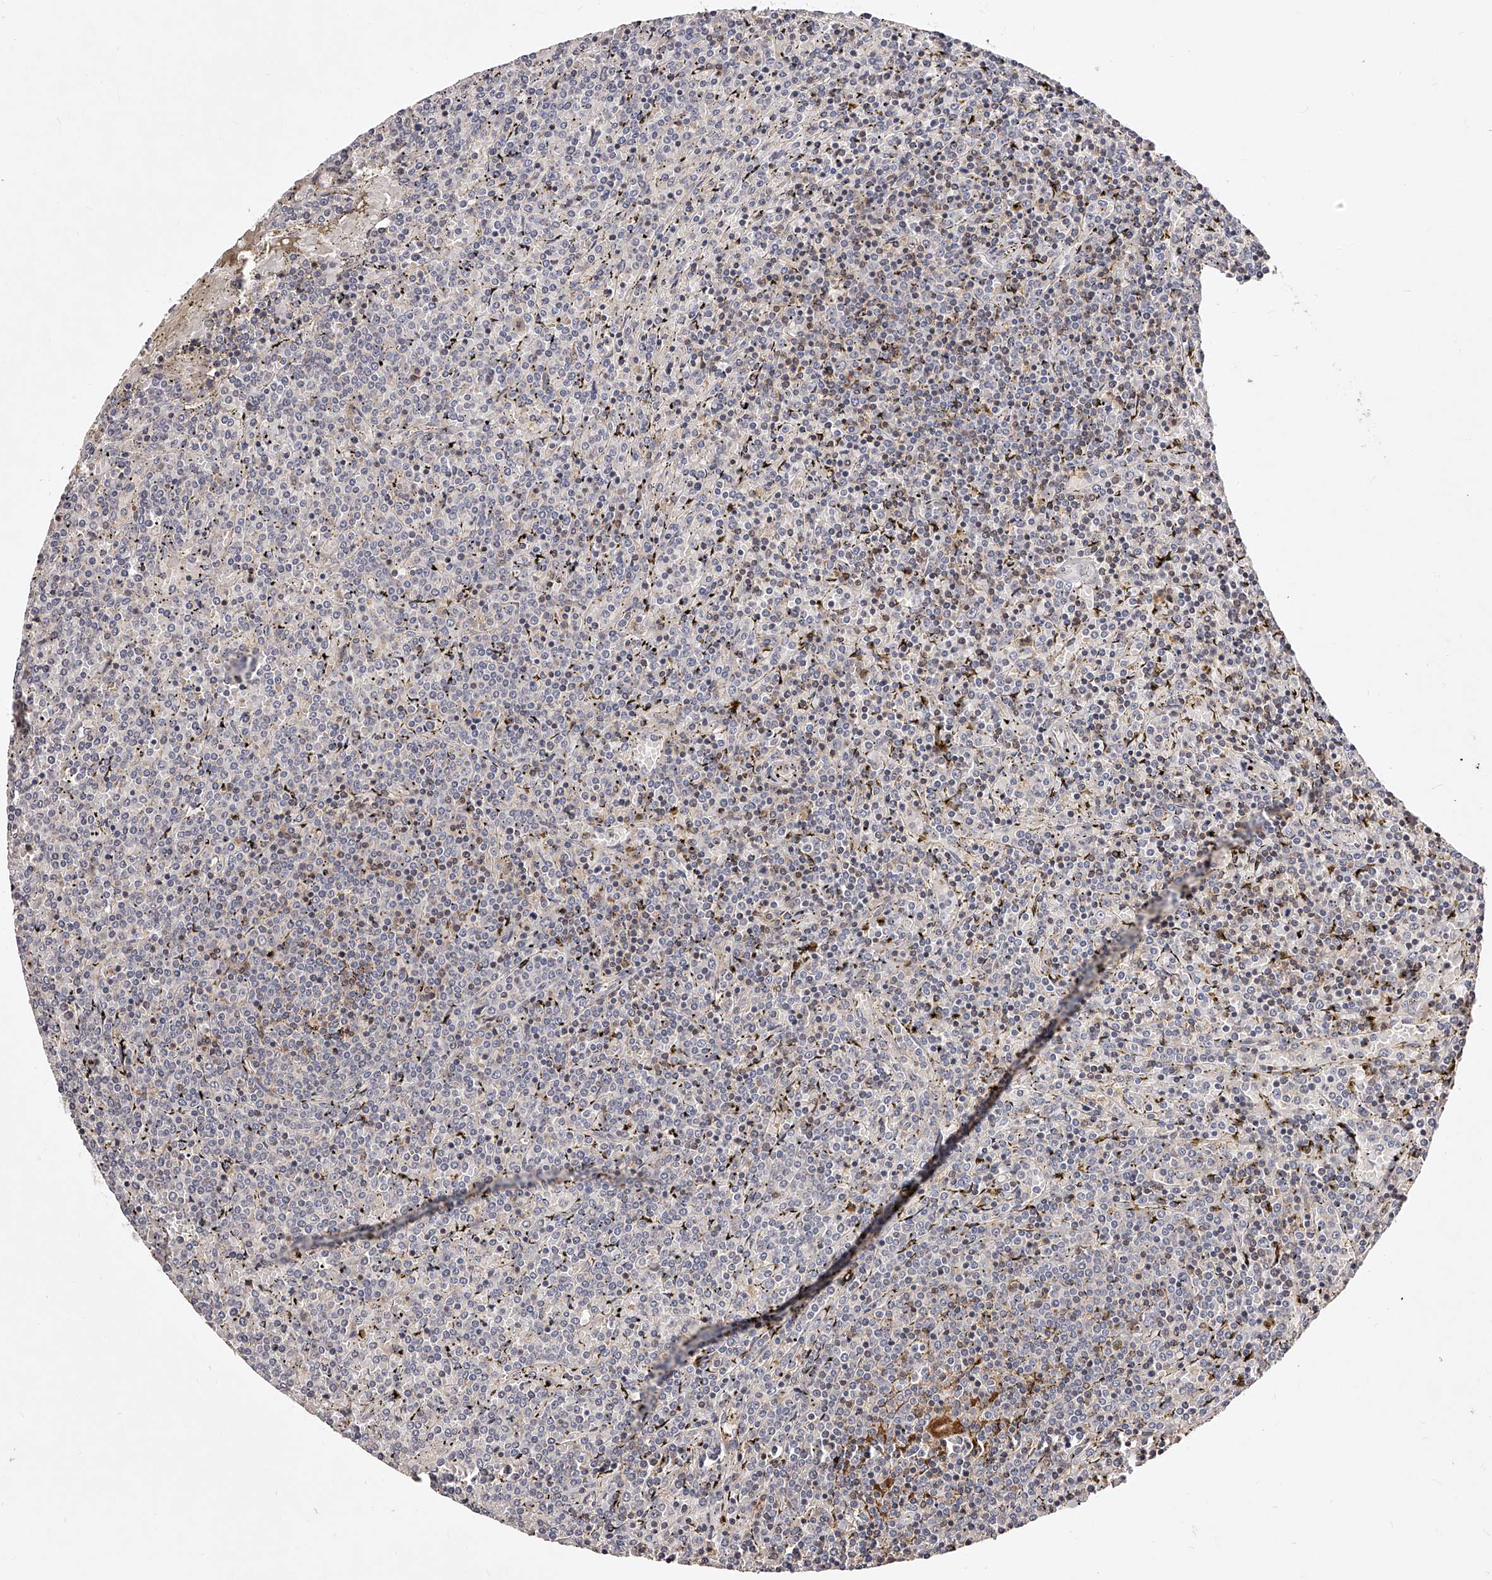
{"staining": {"intensity": "negative", "quantity": "none", "location": "none"}, "tissue": "lymphoma", "cell_type": "Tumor cells", "image_type": "cancer", "snomed": [{"axis": "morphology", "description": "Malignant lymphoma, non-Hodgkin's type, Low grade"}, {"axis": "topography", "description": "Spleen"}], "caption": "A histopathology image of human lymphoma is negative for staining in tumor cells.", "gene": "PHACTR1", "patient": {"sex": "female", "age": 19}}